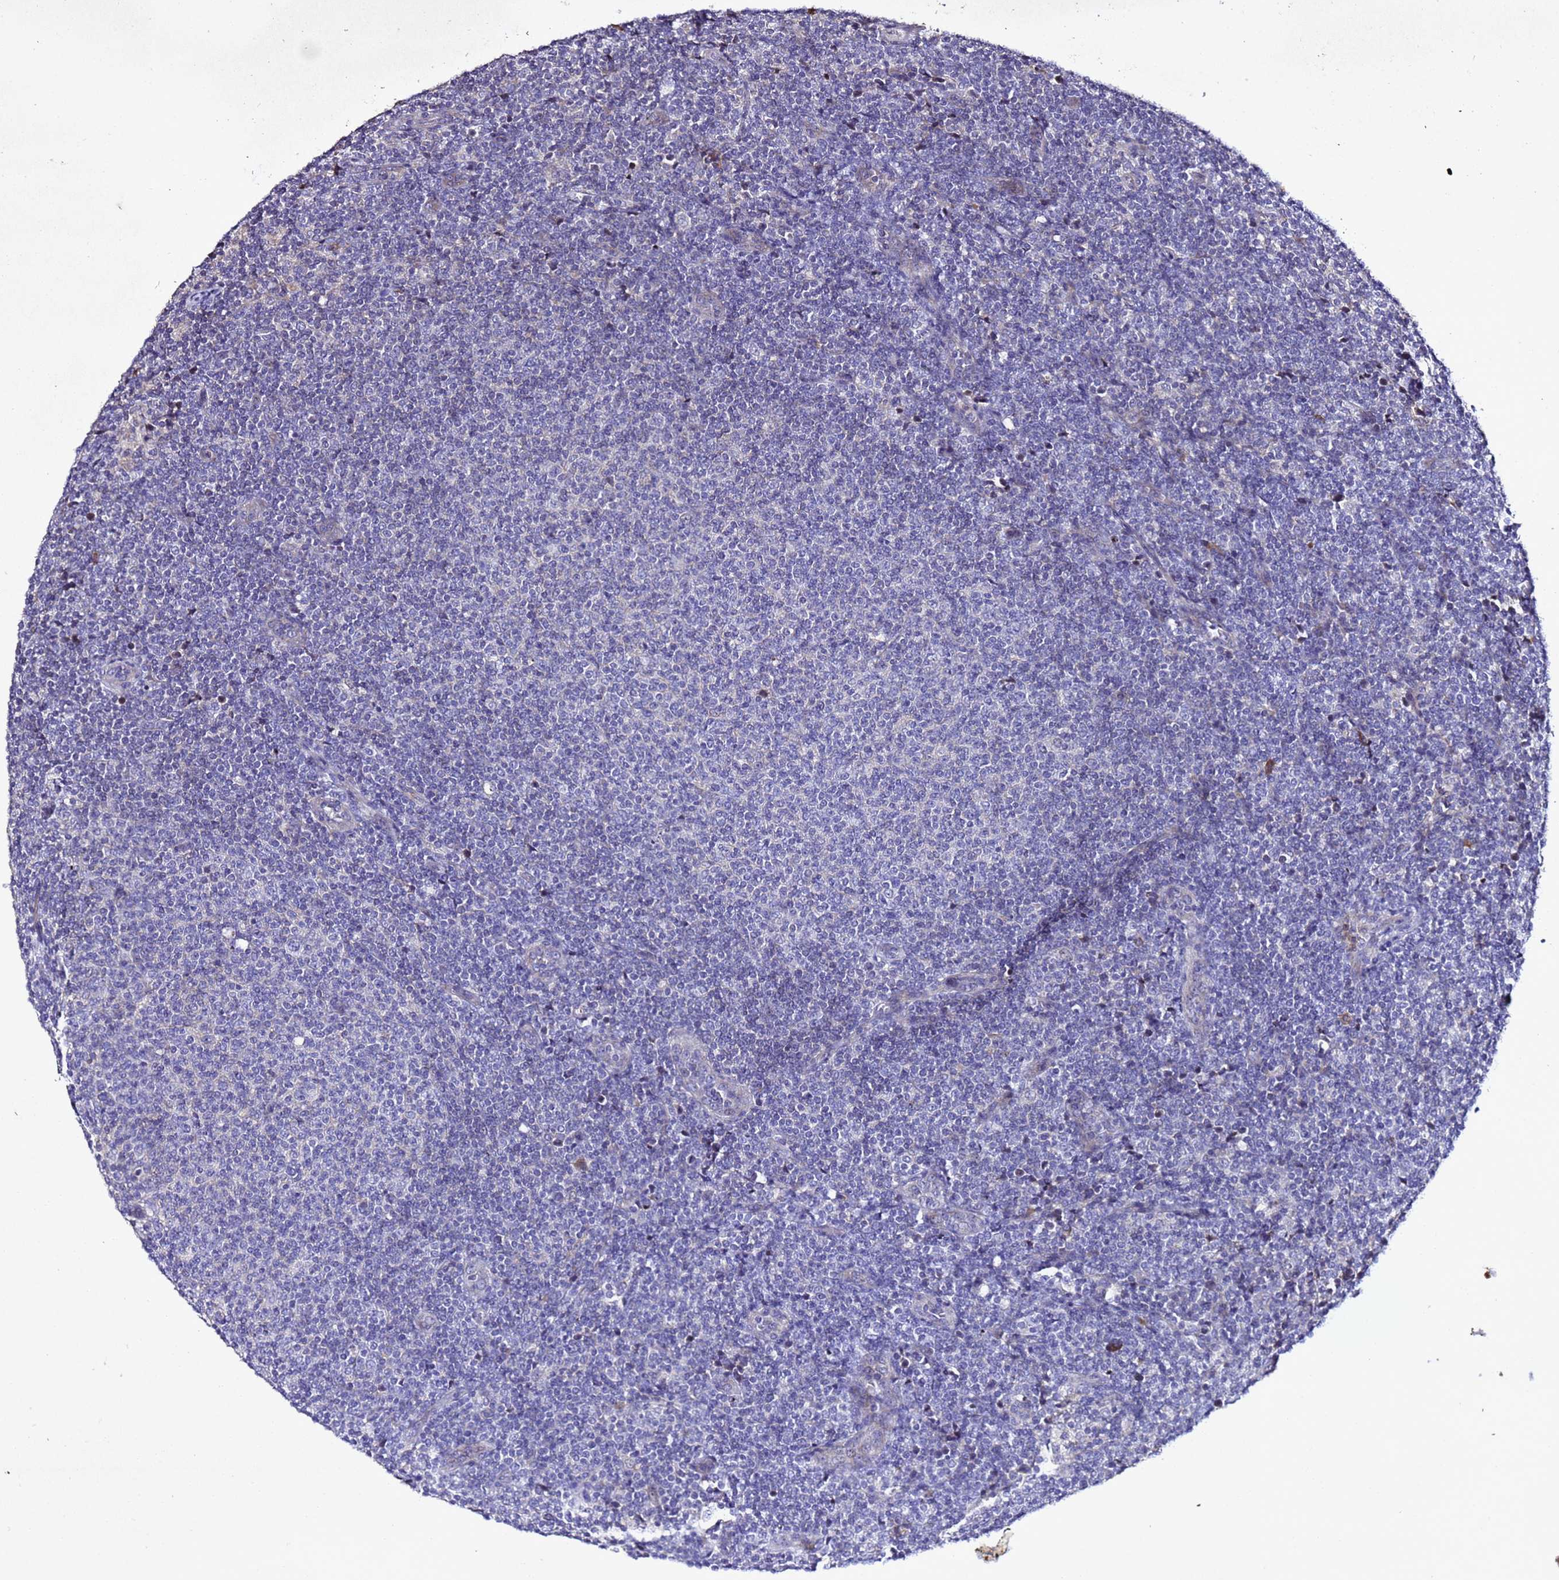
{"staining": {"intensity": "negative", "quantity": "none", "location": "none"}, "tissue": "lymphoma", "cell_type": "Tumor cells", "image_type": "cancer", "snomed": [{"axis": "morphology", "description": "Malignant lymphoma, non-Hodgkin's type, Low grade"}, {"axis": "topography", "description": "Lymph node"}], "caption": "IHC of human low-grade malignant lymphoma, non-Hodgkin's type demonstrates no staining in tumor cells.", "gene": "SV2B", "patient": {"sex": "male", "age": 66}}